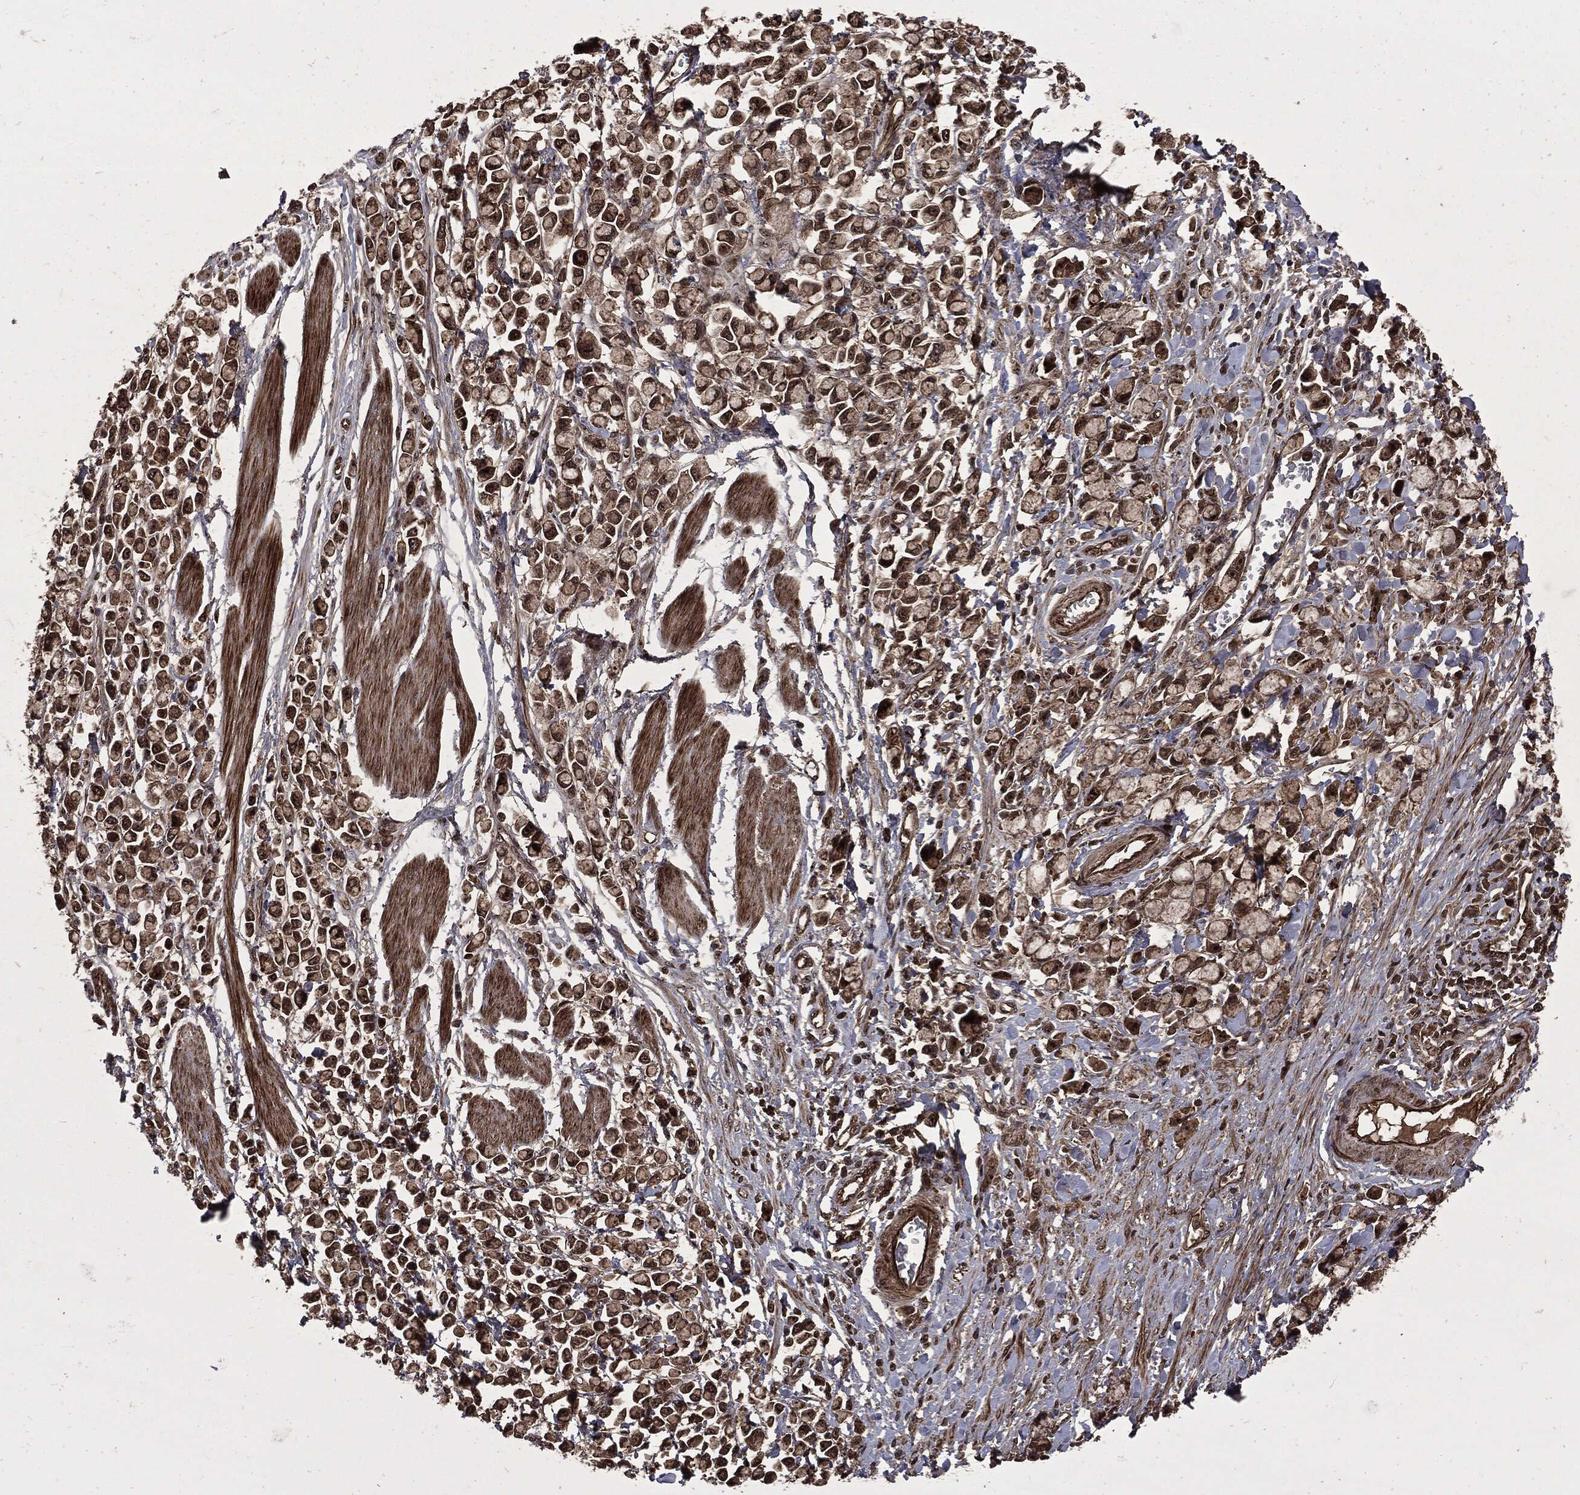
{"staining": {"intensity": "strong", "quantity": ">75%", "location": "cytoplasmic/membranous,nuclear"}, "tissue": "stomach cancer", "cell_type": "Tumor cells", "image_type": "cancer", "snomed": [{"axis": "morphology", "description": "Adenocarcinoma, NOS"}, {"axis": "topography", "description": "Stomach"}], "caption": "Brown immunohistochemical staining in stomach cancer (adenocarcinoma) shows strong cytoplasmic/membranous and nuclear expression in approximately >75% of tumor cells. Nuclei are stained in blue.", "gene": "CARD6", "patient": {"sex": "female", "age": 81}}